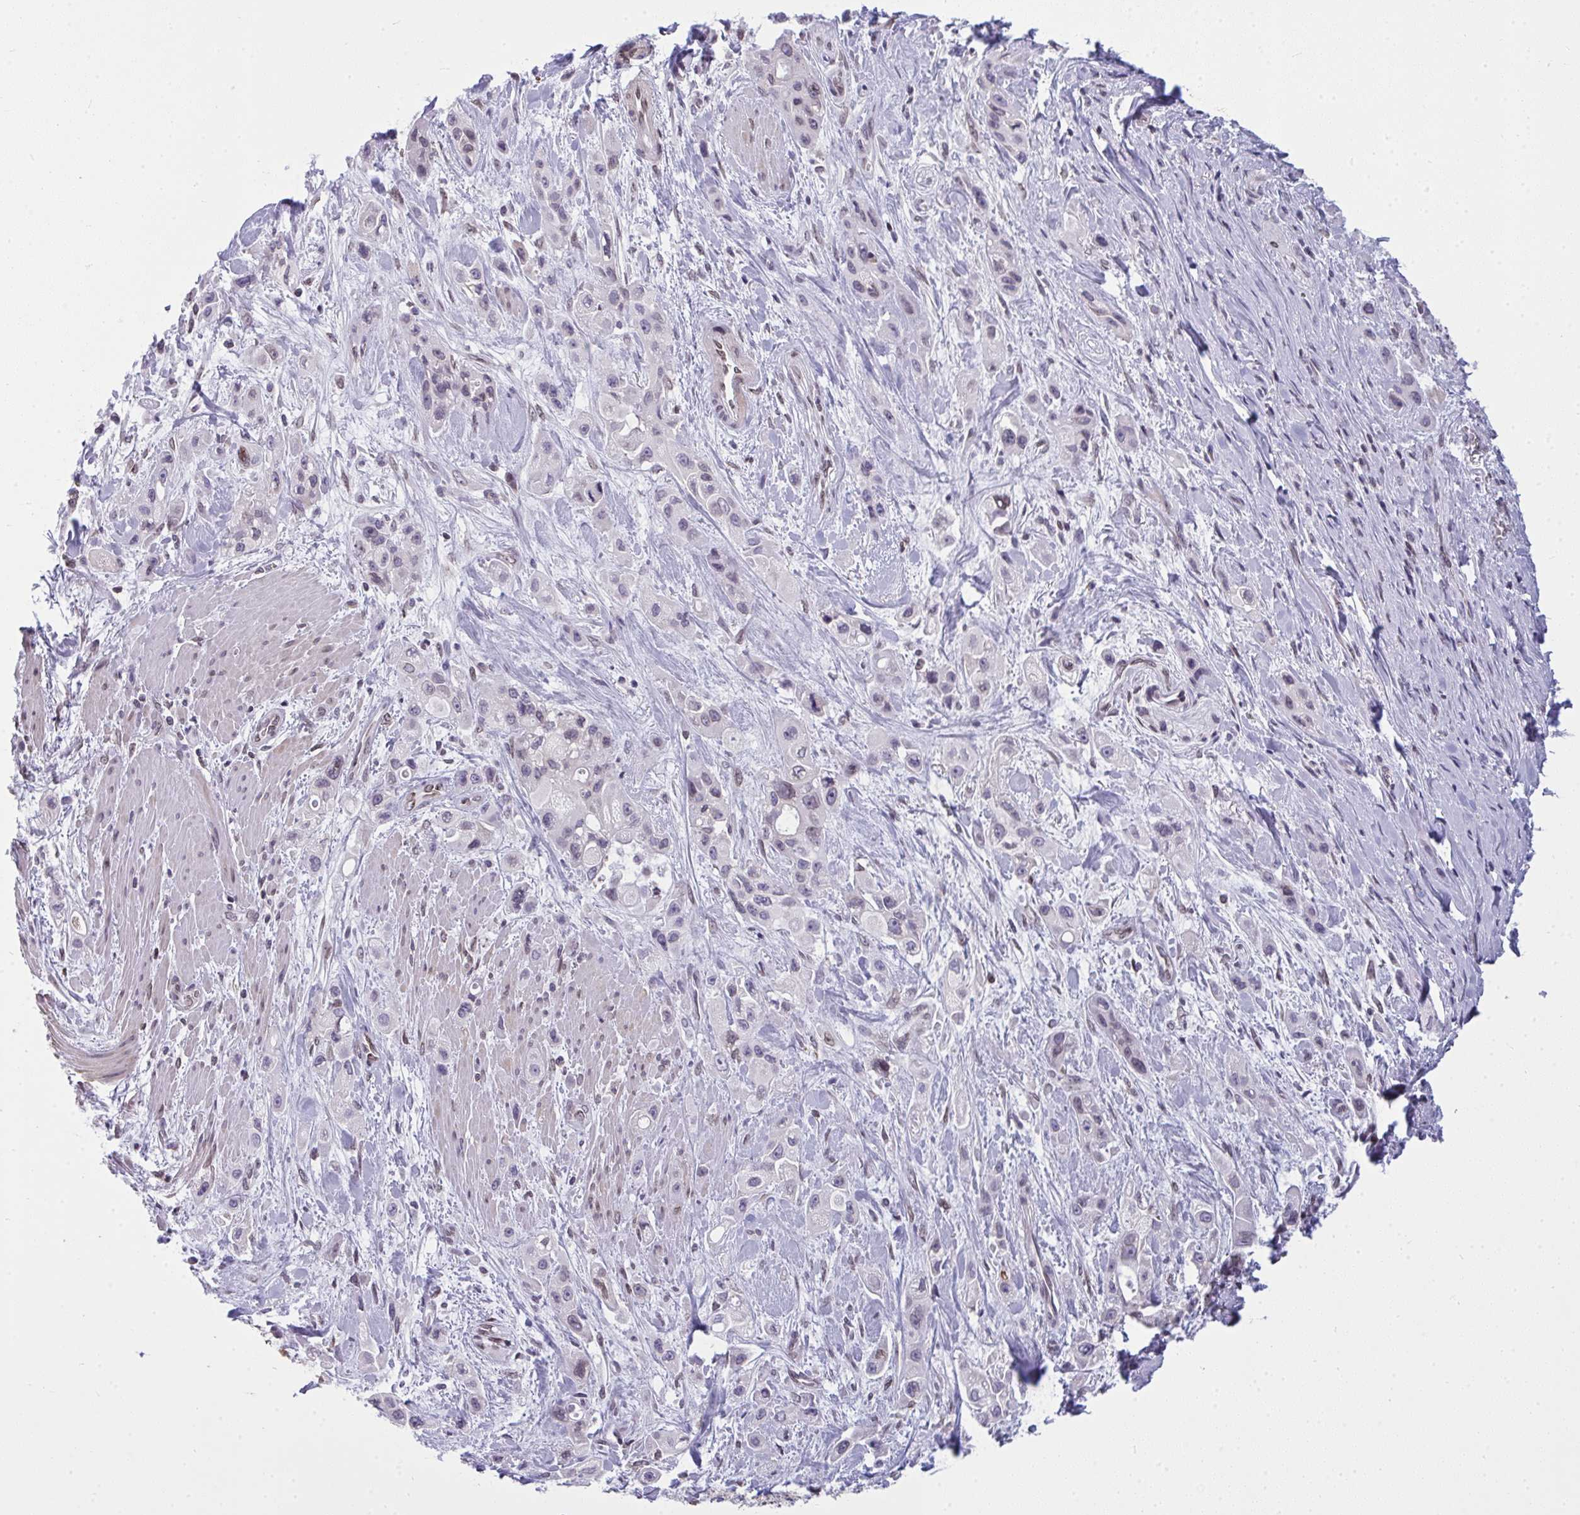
{"staining": {"intensity": "negative", "quantity": "none", "location": "none"}, "tissue": "pancreatic cancer", "cell_type": "Tumor cells", "image_type": "cancer", "snomed": [{"axis": "morphology", "description": "Adenocarcinoma, NOS"}, {"axis": "topography", "description": "Pancreas"}], "caption": "The IHC histopathology image has no significant positivity in tumor cells of pancreatic cancer tissue.", "gene": "LMNB2", "patient": {"sex": "female", "age": 66}}